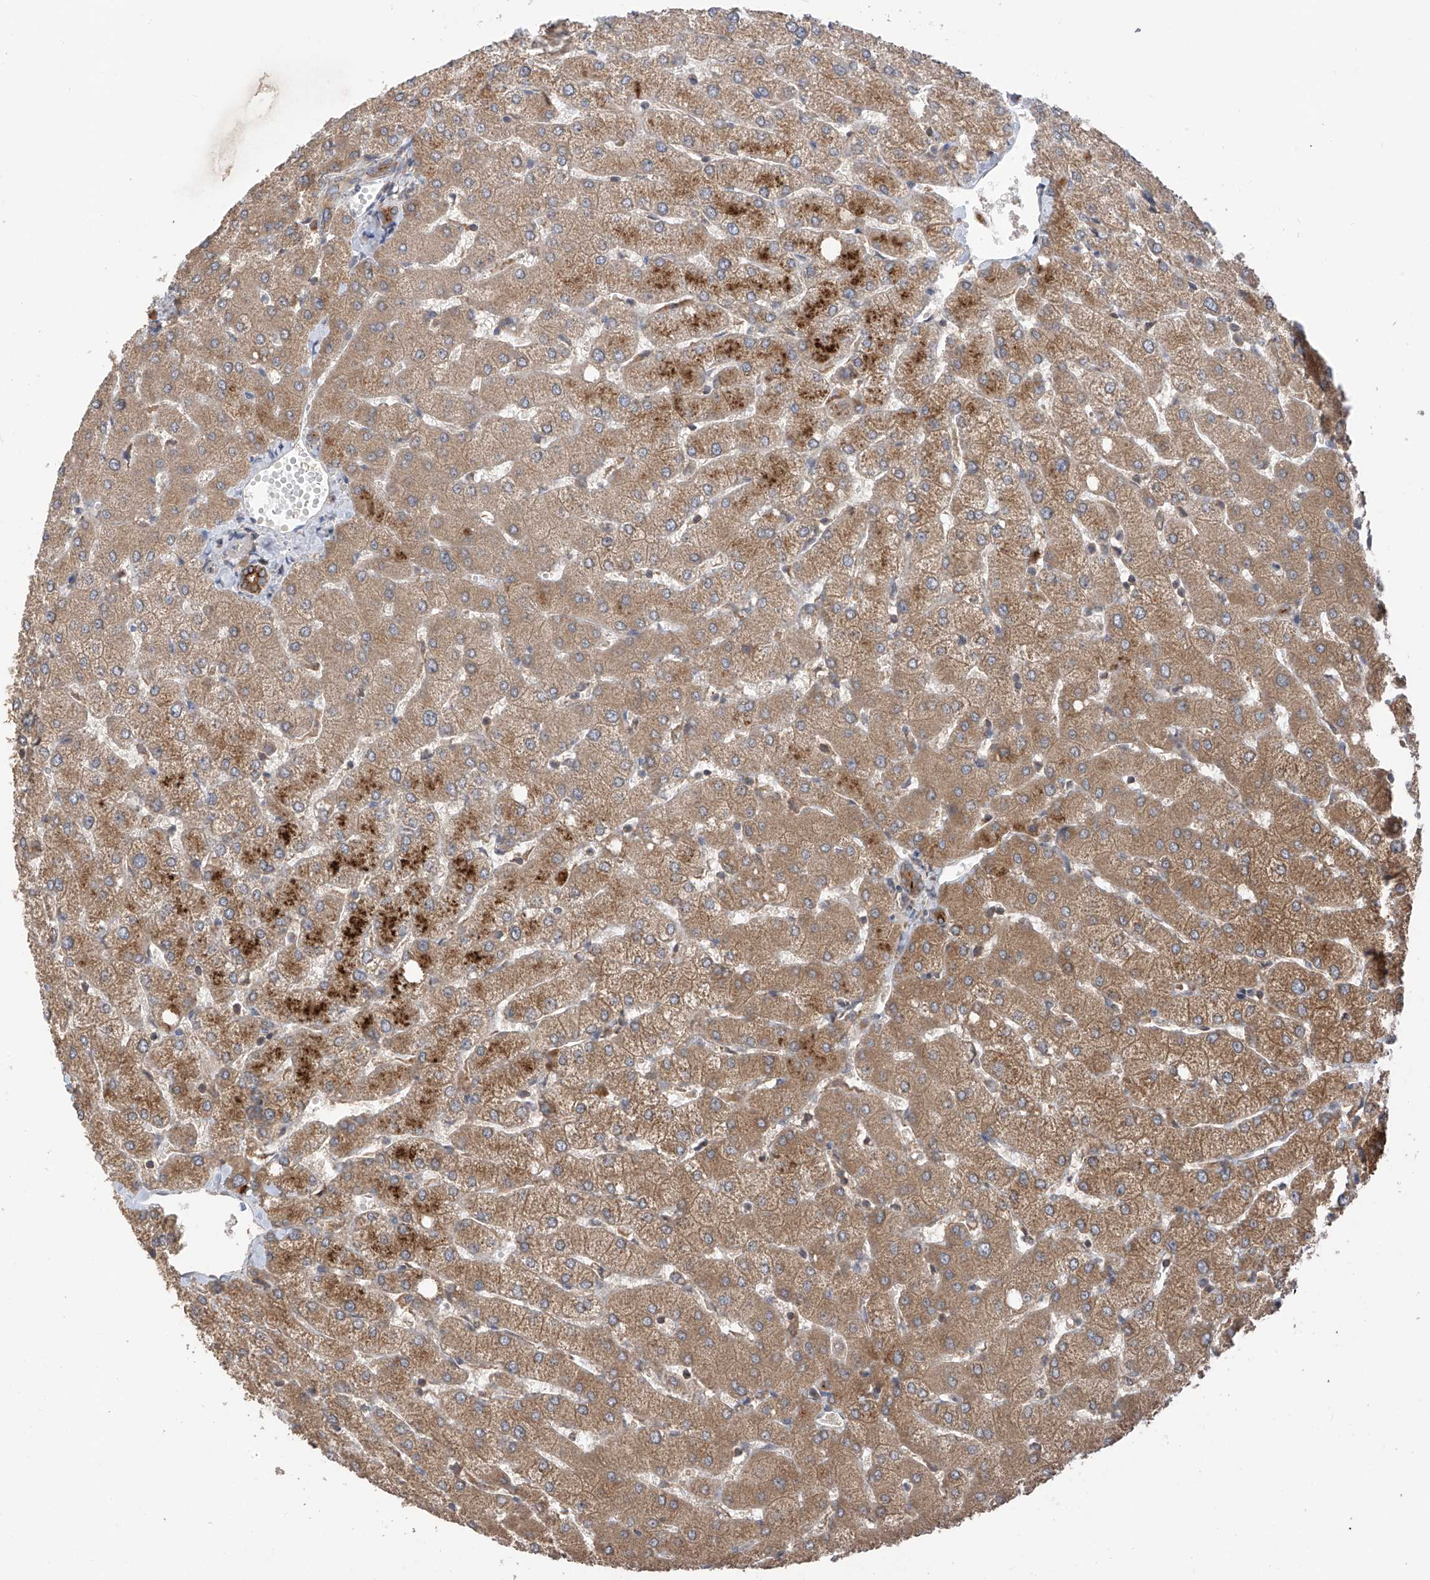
{"staining": {"intensity": "moderate", "quantity": ">75%", "location": "cytoplasmic/membranous"}, "tissue": "liver", "cell_type": "Cholangiocytes", "image_type": "normal", "snomed": [{"axis": "morphology", "description": "Normal tissue, NOS"}, {"axis": "topography", "description": "Liver"}], "caption": "Immunohistochemistry (IHC) staining of normal liver, which exhibits medium levels of moderate cytoplasmic/membranous positivity in about >75% of cholangiocytes indicating moderate cytoplasmic/membranous protein staining. The staining was performed using DAB (3,3'-diaminobenzidine) (brown) for protein detection and nuclei were counterstained in hematoxylin (blue).", "gene": "RPAIN", "patient": {"sex": "female", "age": 54}}